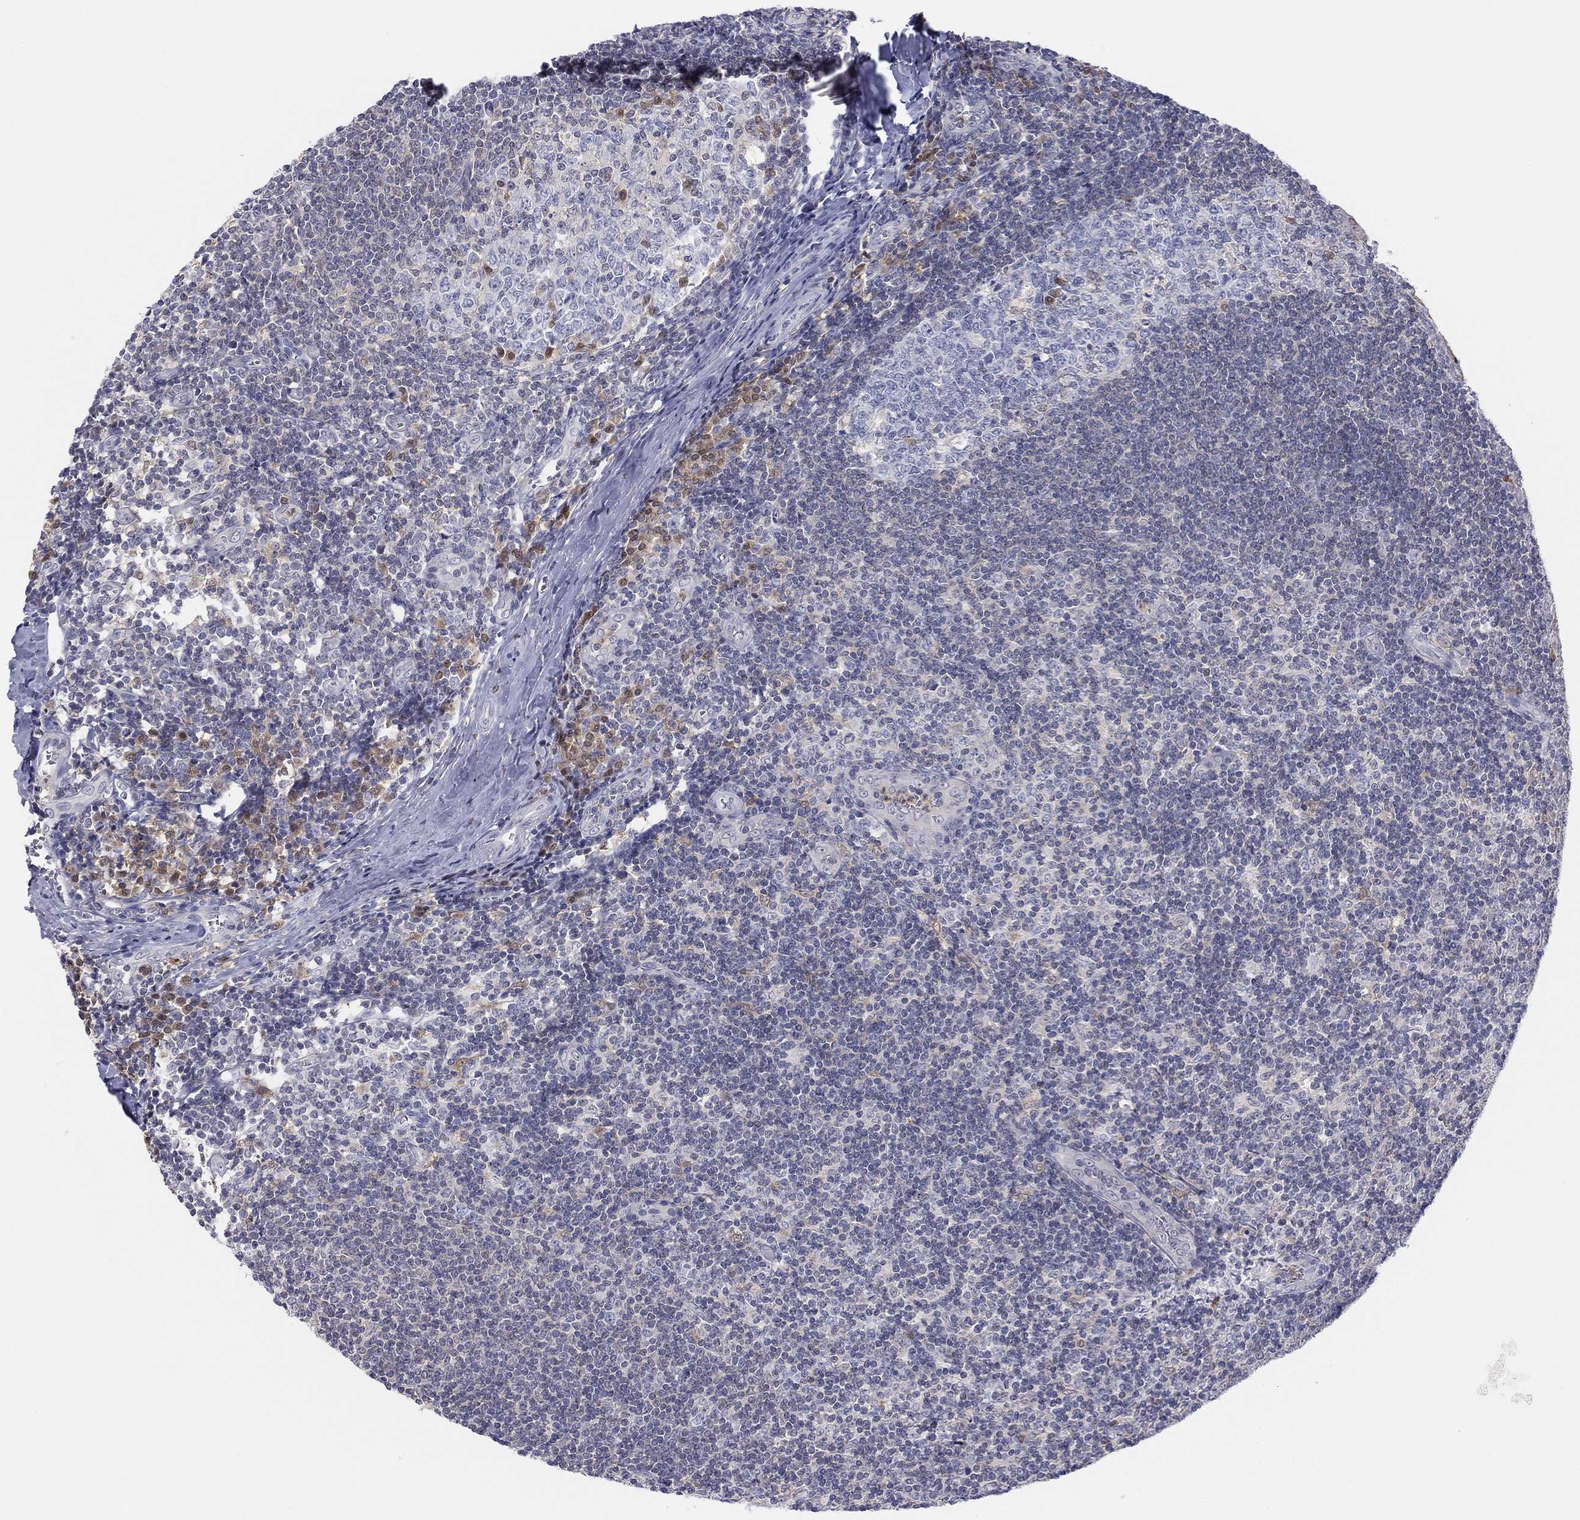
{"staining": {"intensity": "strong", "quantity": "<25%", "location": "cytoplasmic/membranous,nuclear"}, "tissue": "tonsil", "cell_type": "Germinal center cells", "image_type": "normal", "snomed": [{"axis": "morphology", "description": "Normal tissue, NOS"}, {"axis": "topography", "description": "Tonsil"}], "caption": "Strong cytoplasmic/membranous,nuclear positivity is seen in approximately <25% of germinal center cells in benign tonsil. (DAB (3,3'-diaminobenzidine) = brown stain, brightfield microscopy at high magnification).", "gene": "PDXK", "patient": {"sex": "male", "age": 33}}